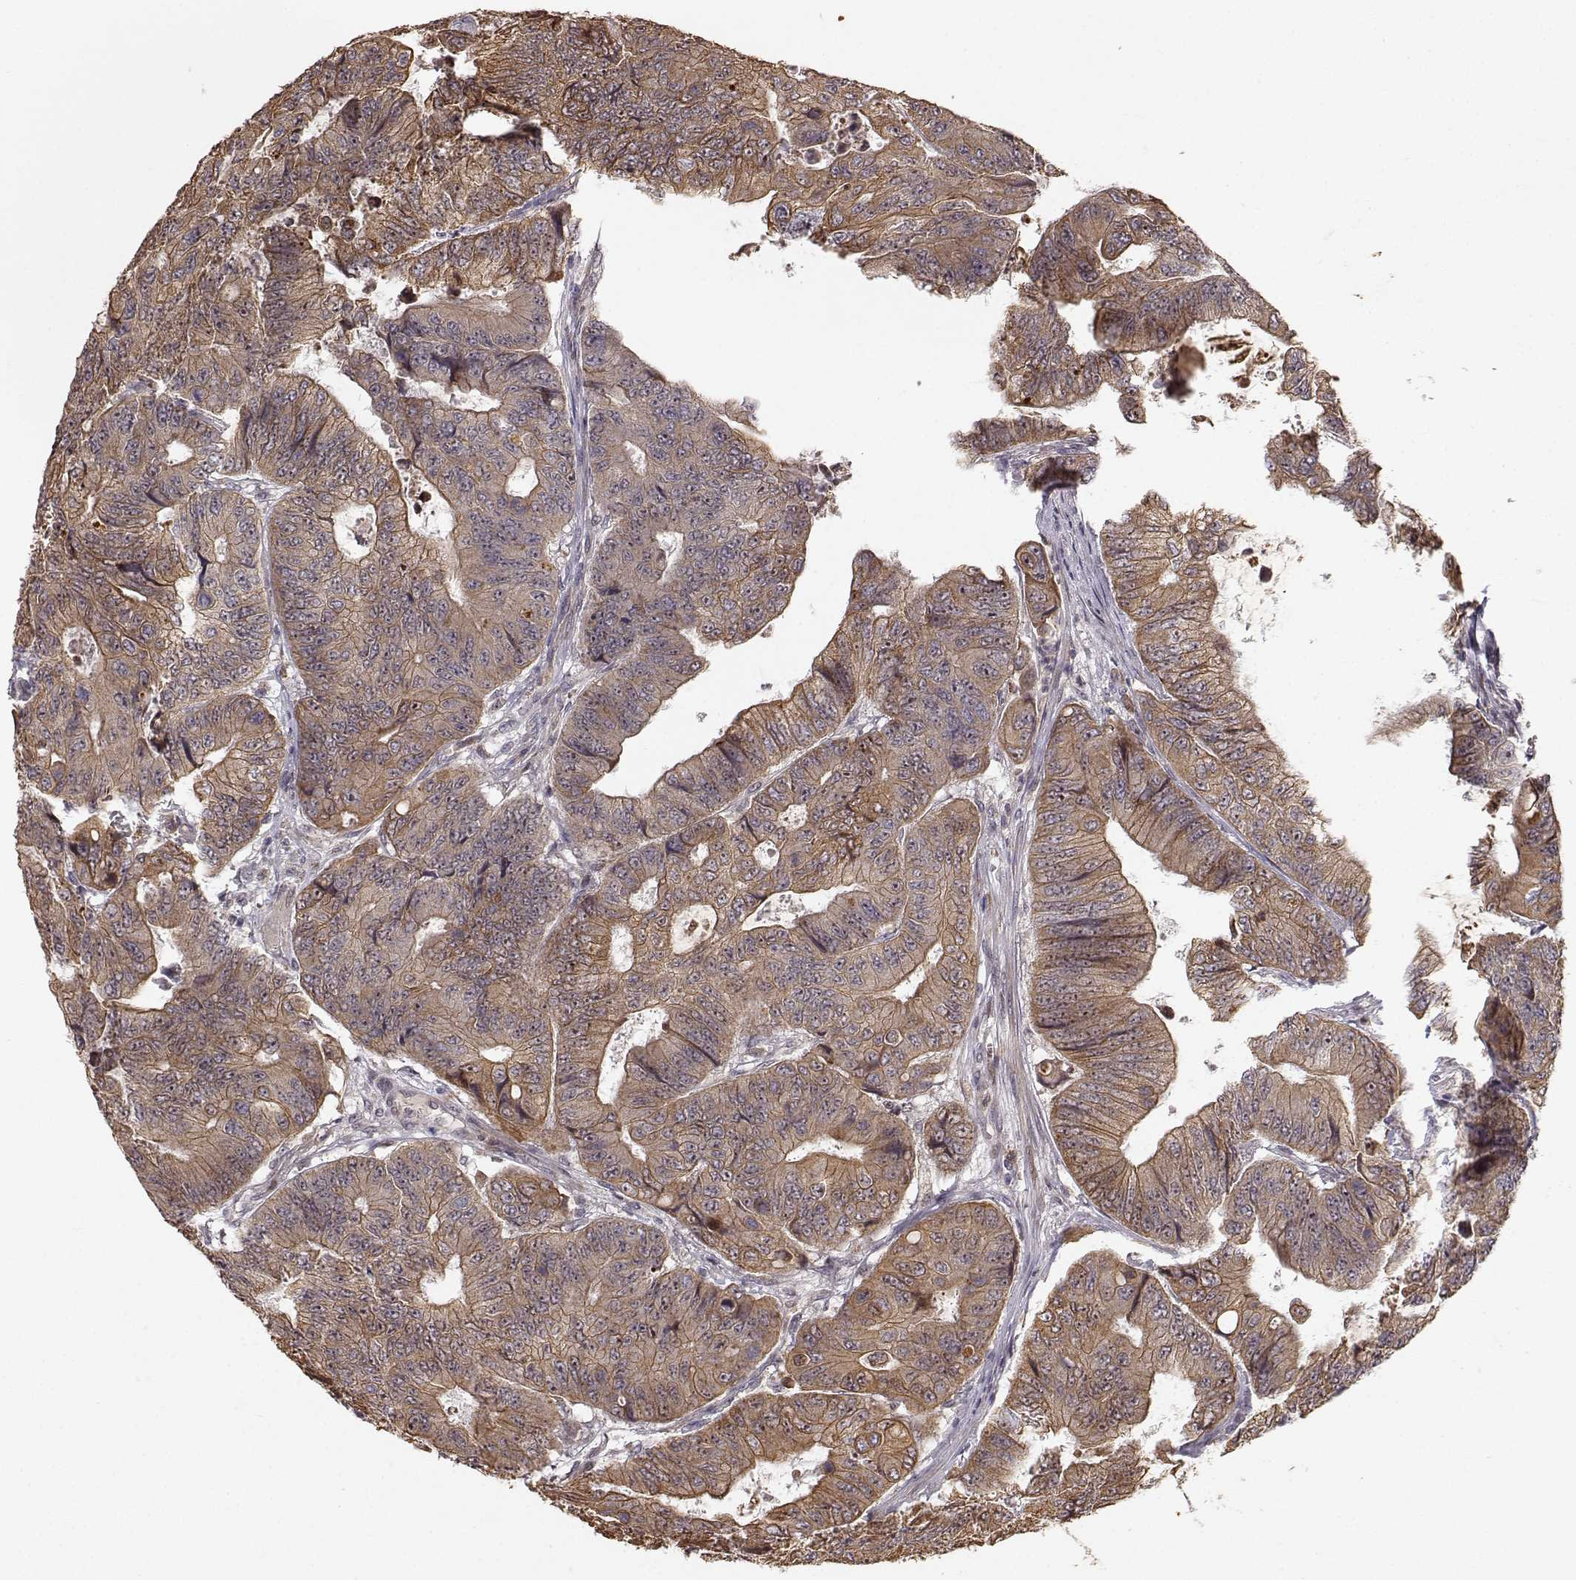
{"staining": {"intensity": "moderate", "quantity": "25%-75%", "location": "cytoplasmic/membranous"}, "tissue": "colorectal cancer", "cell_type": "Tumor cells", "image_type": "cancer", "snomed": [{"axis": "morphology", "description": "Adenocarcinoma, NOS"}, {"axis": "topography", "description": "Colon"}], "caption": "Immunohistochemistry (IHC) of adenocarcinoma (colorectal) displays medium levels of moderate cytoplasmic/membranous expression in about 25%-75% of tumor cells.", "gene": "APC", "patient": {"sex": "female", "age": 48}}